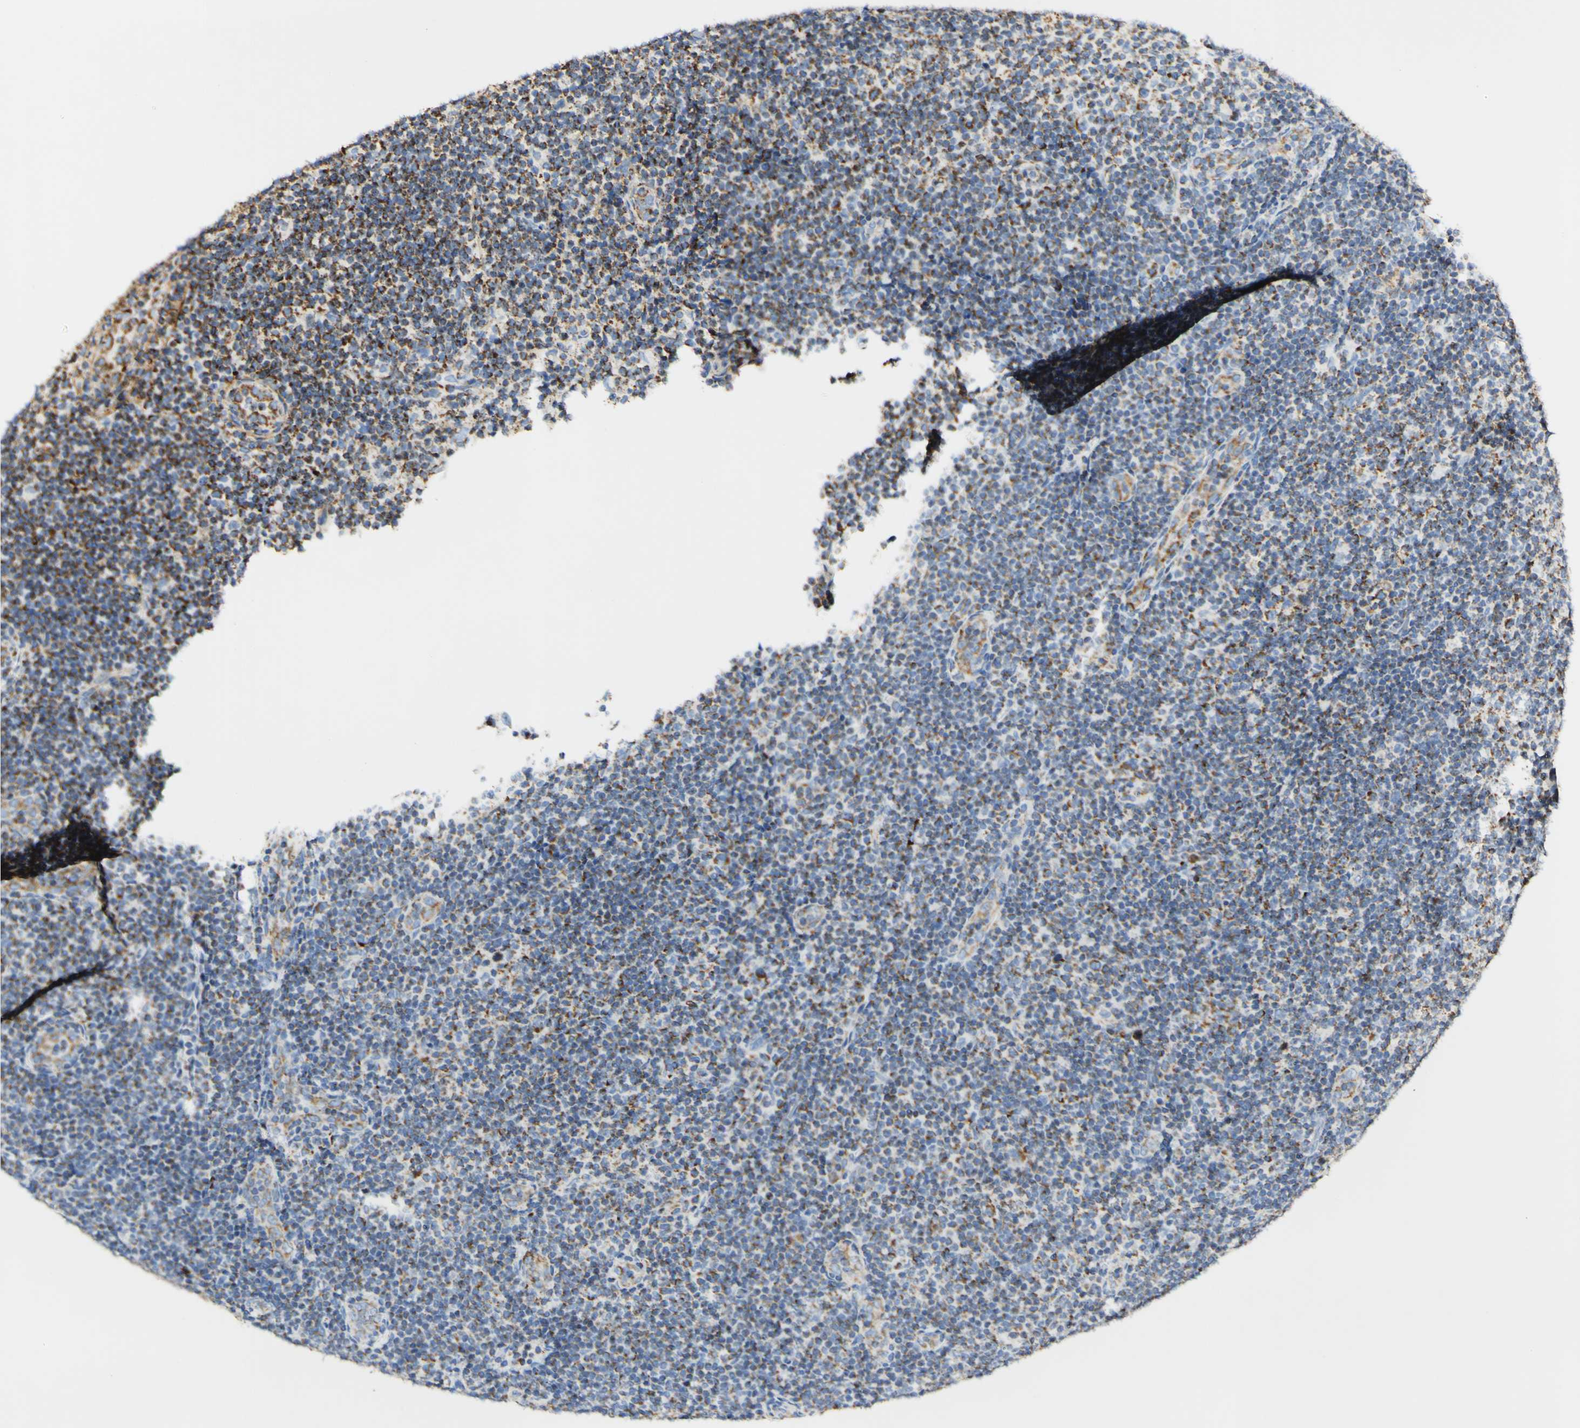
{"staining": {"intensity": "strong", "quantity": "25%-75%", "location": "cytoplasmic/membranous"}, "tissue": "lymphoma", "cell_type": "Tumor cells", "image_type": "cancer", "snomed": [{"axis": "morphology", "description": "Malignant lymphoma, non-Hodgkin's type, Low grade"}, {"axis": "topography", "description": "Lymph node"}], "caption": "Human low-grade malignant lymphoma, non-Hodgkin's type stained with a brown dye displays strong cytoplasmic/membranous positive staining in approximately 25%-75% of tumor cells.", "gene": "OXCT1", "patient": {"sex": "male", "age": 83}}